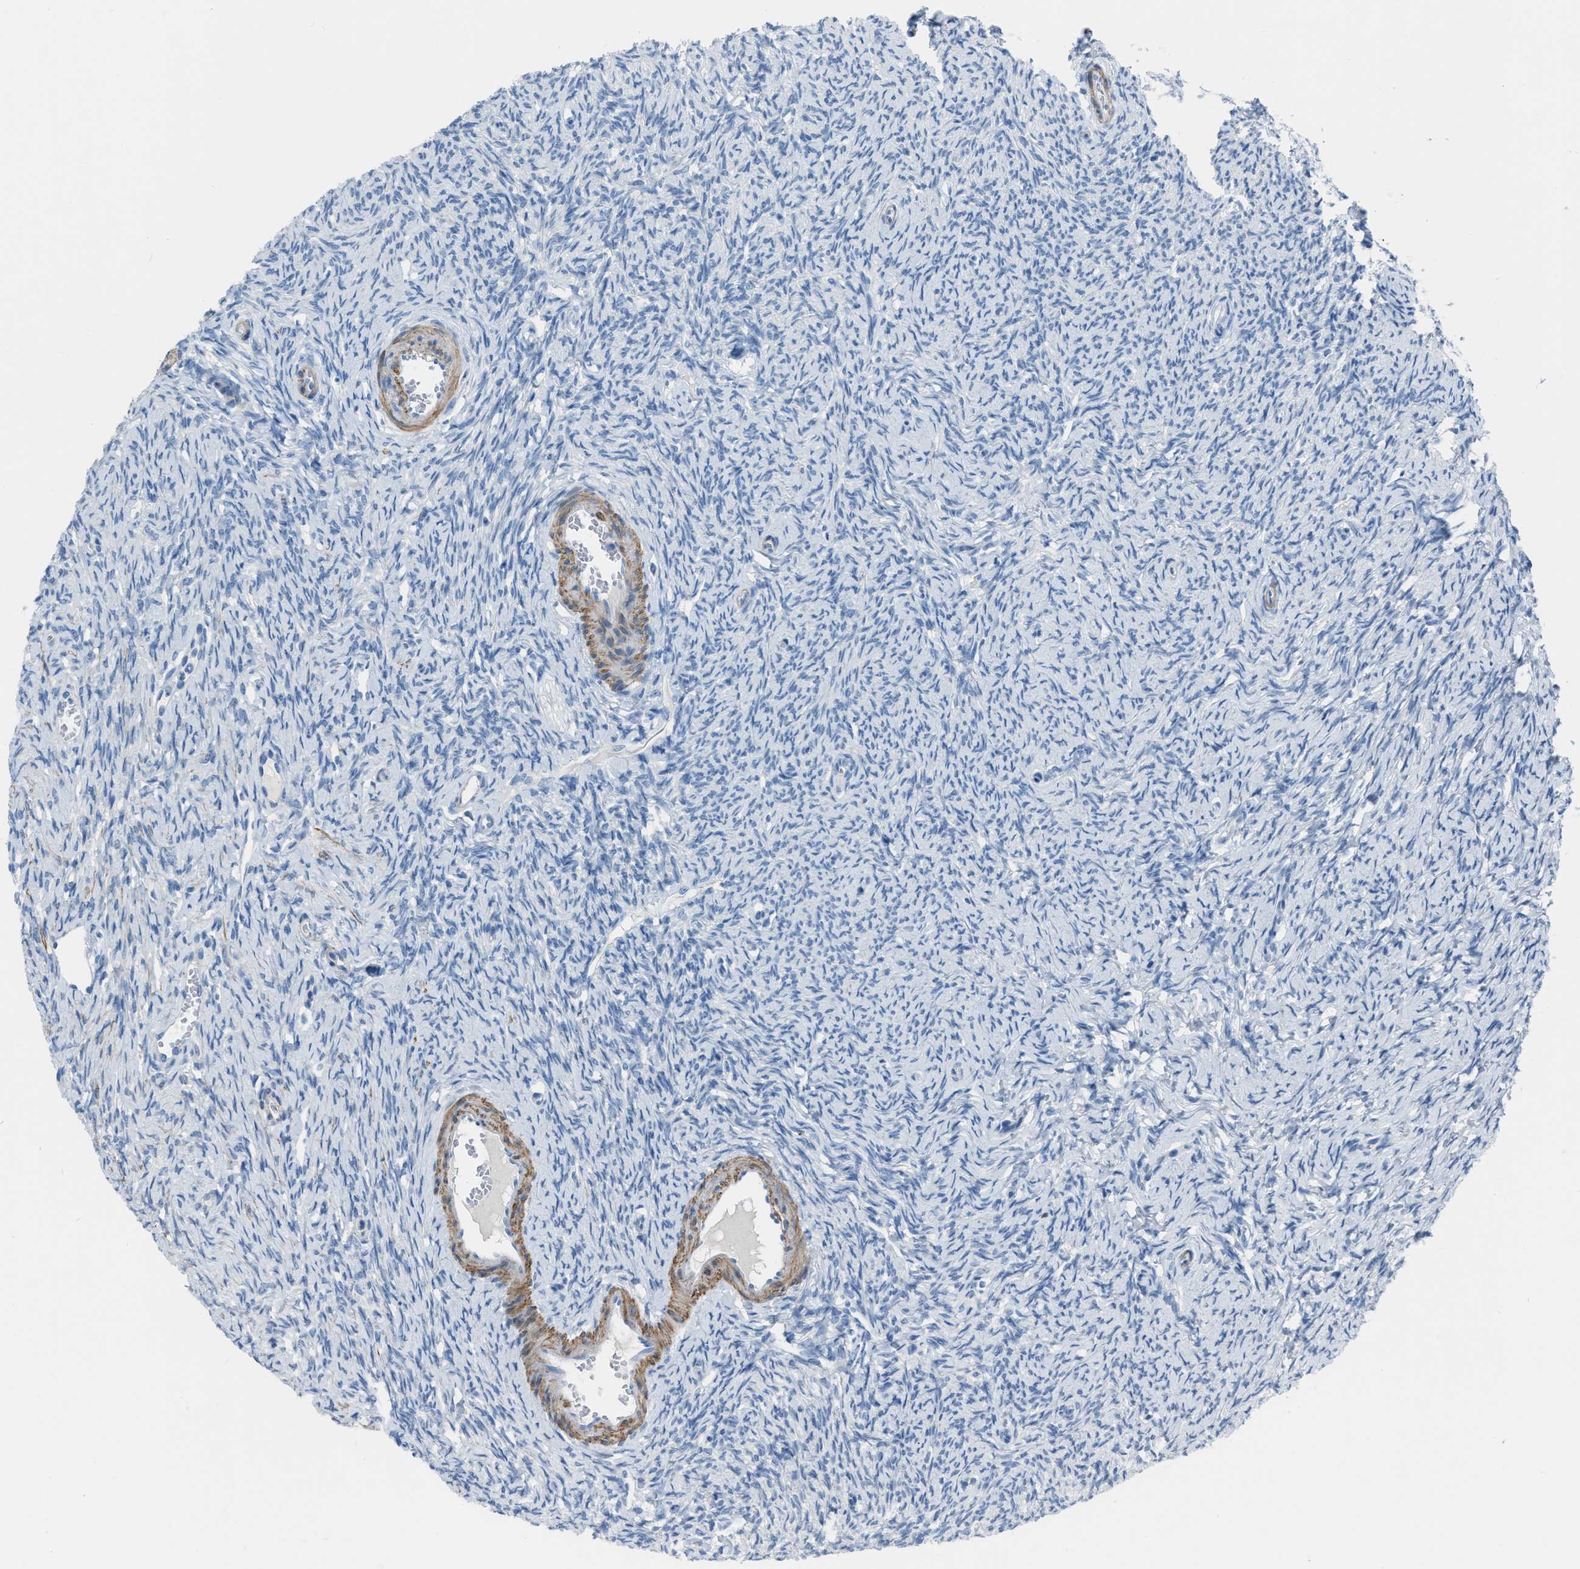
{"staining": {"intensity": "negative", "quantity": "none", "location": "none"}, "tissue": "ovary", "cell_type": "Ovarian stroma cells", "image_type": "normal", "snomed": [{"axis": "morphology", "description": "Normal tissue, NOS"}, {"axis": "topography", "description": "Ovary"}], "caption": "This is an IHC micrograph of unremarkable human ovary. There is no positivity in ovarian stroma cells.", "gene": "SPATC1L", "patient": {"sex": "female", "age": 33}}